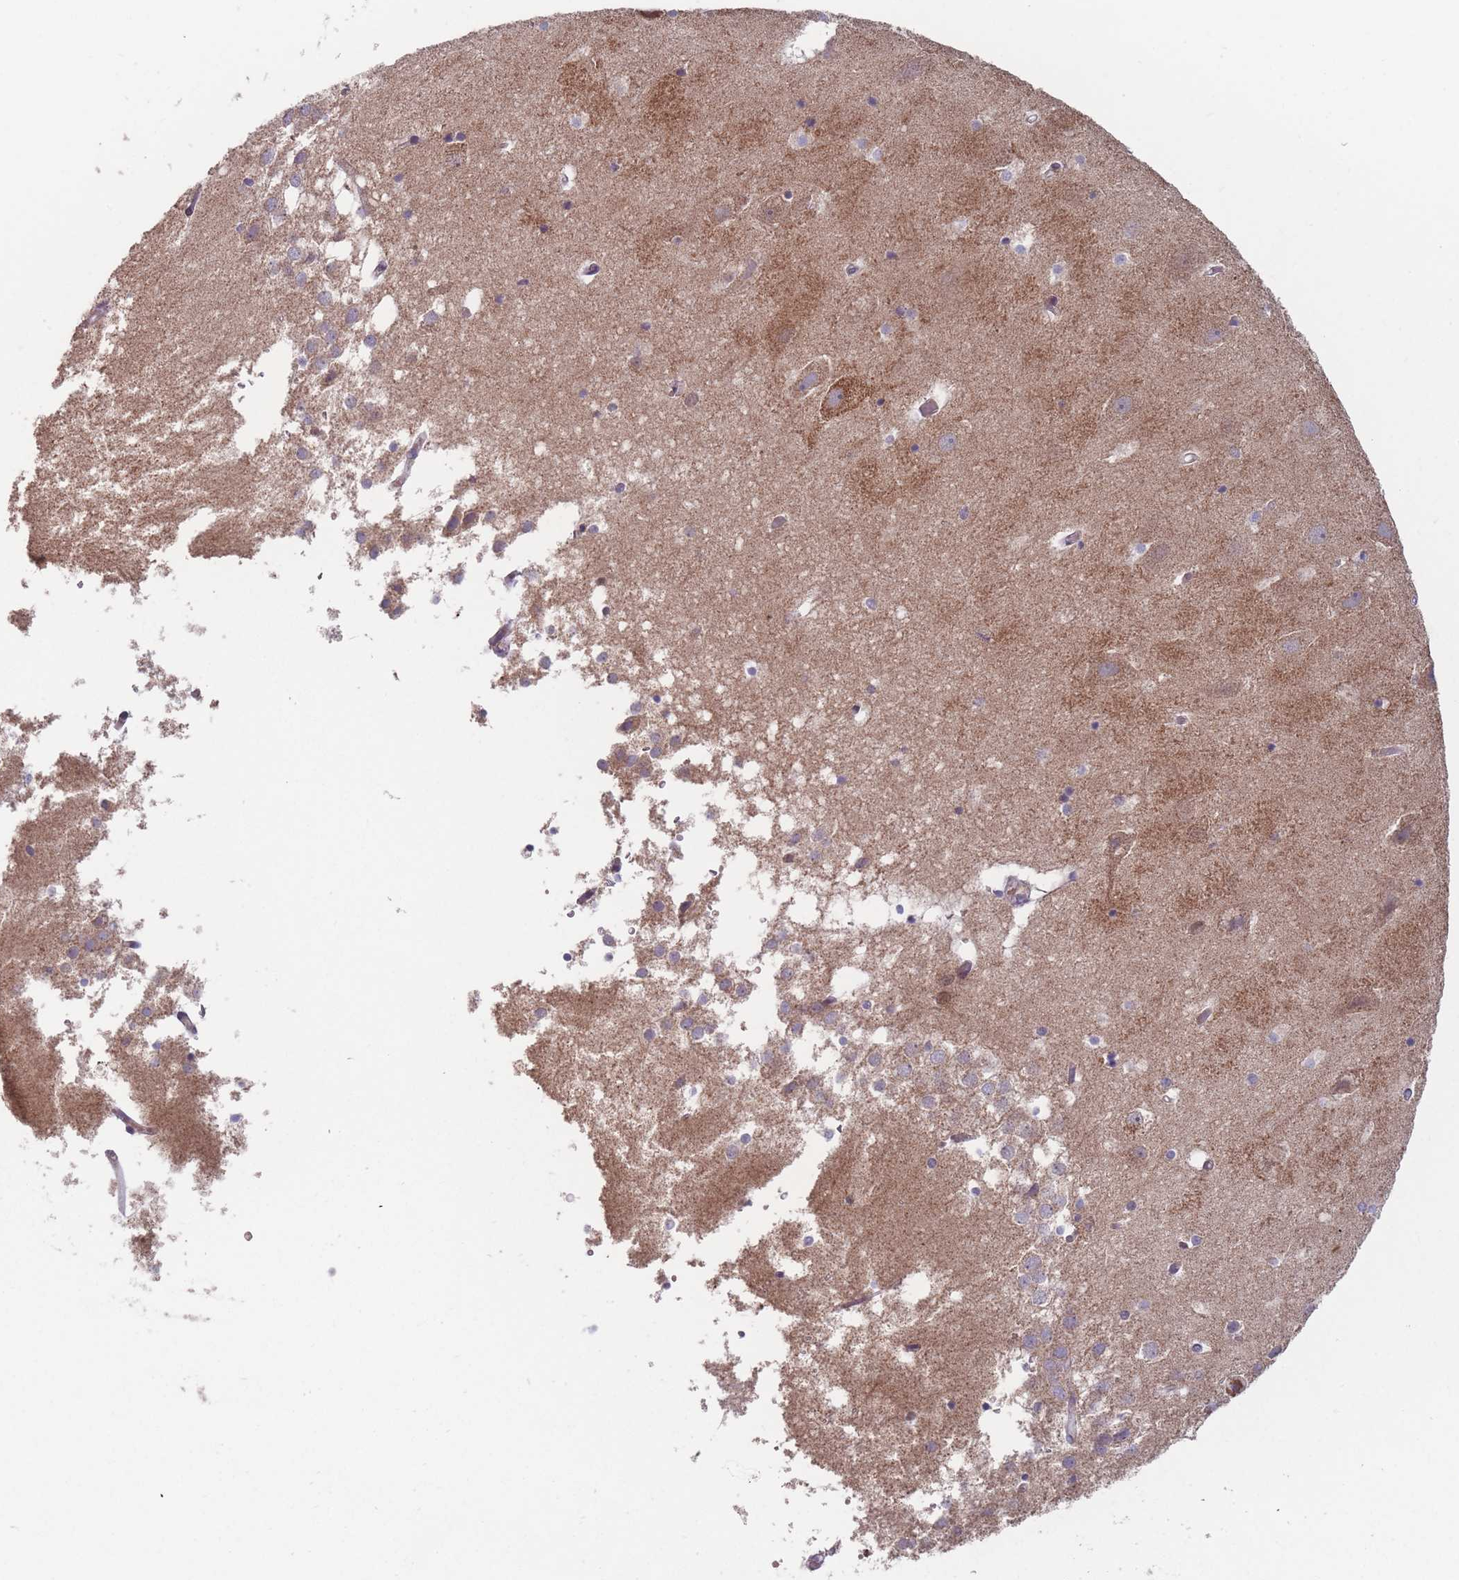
{"staining": {"intensity": "moderate", "quantity": "<25%", "location": "cytoplasmic/membranous"}, "tissue": "hippocampus", "cell_type": "Glial cells", "image_type": "normal", "snomed": [{"axis": "morphology", "description": "Normal tissue, NOS"}, {"axis": "topography", "description": "Hippocampus"}], "caption": "This photomicrograph shows IHC staining of benign hippocampus, with low moderate cytoplasmic/membranous staining in approximately <25% of glial cells.", "gene": "PEX7", "patient": {"sex": "female", "age": 52}}